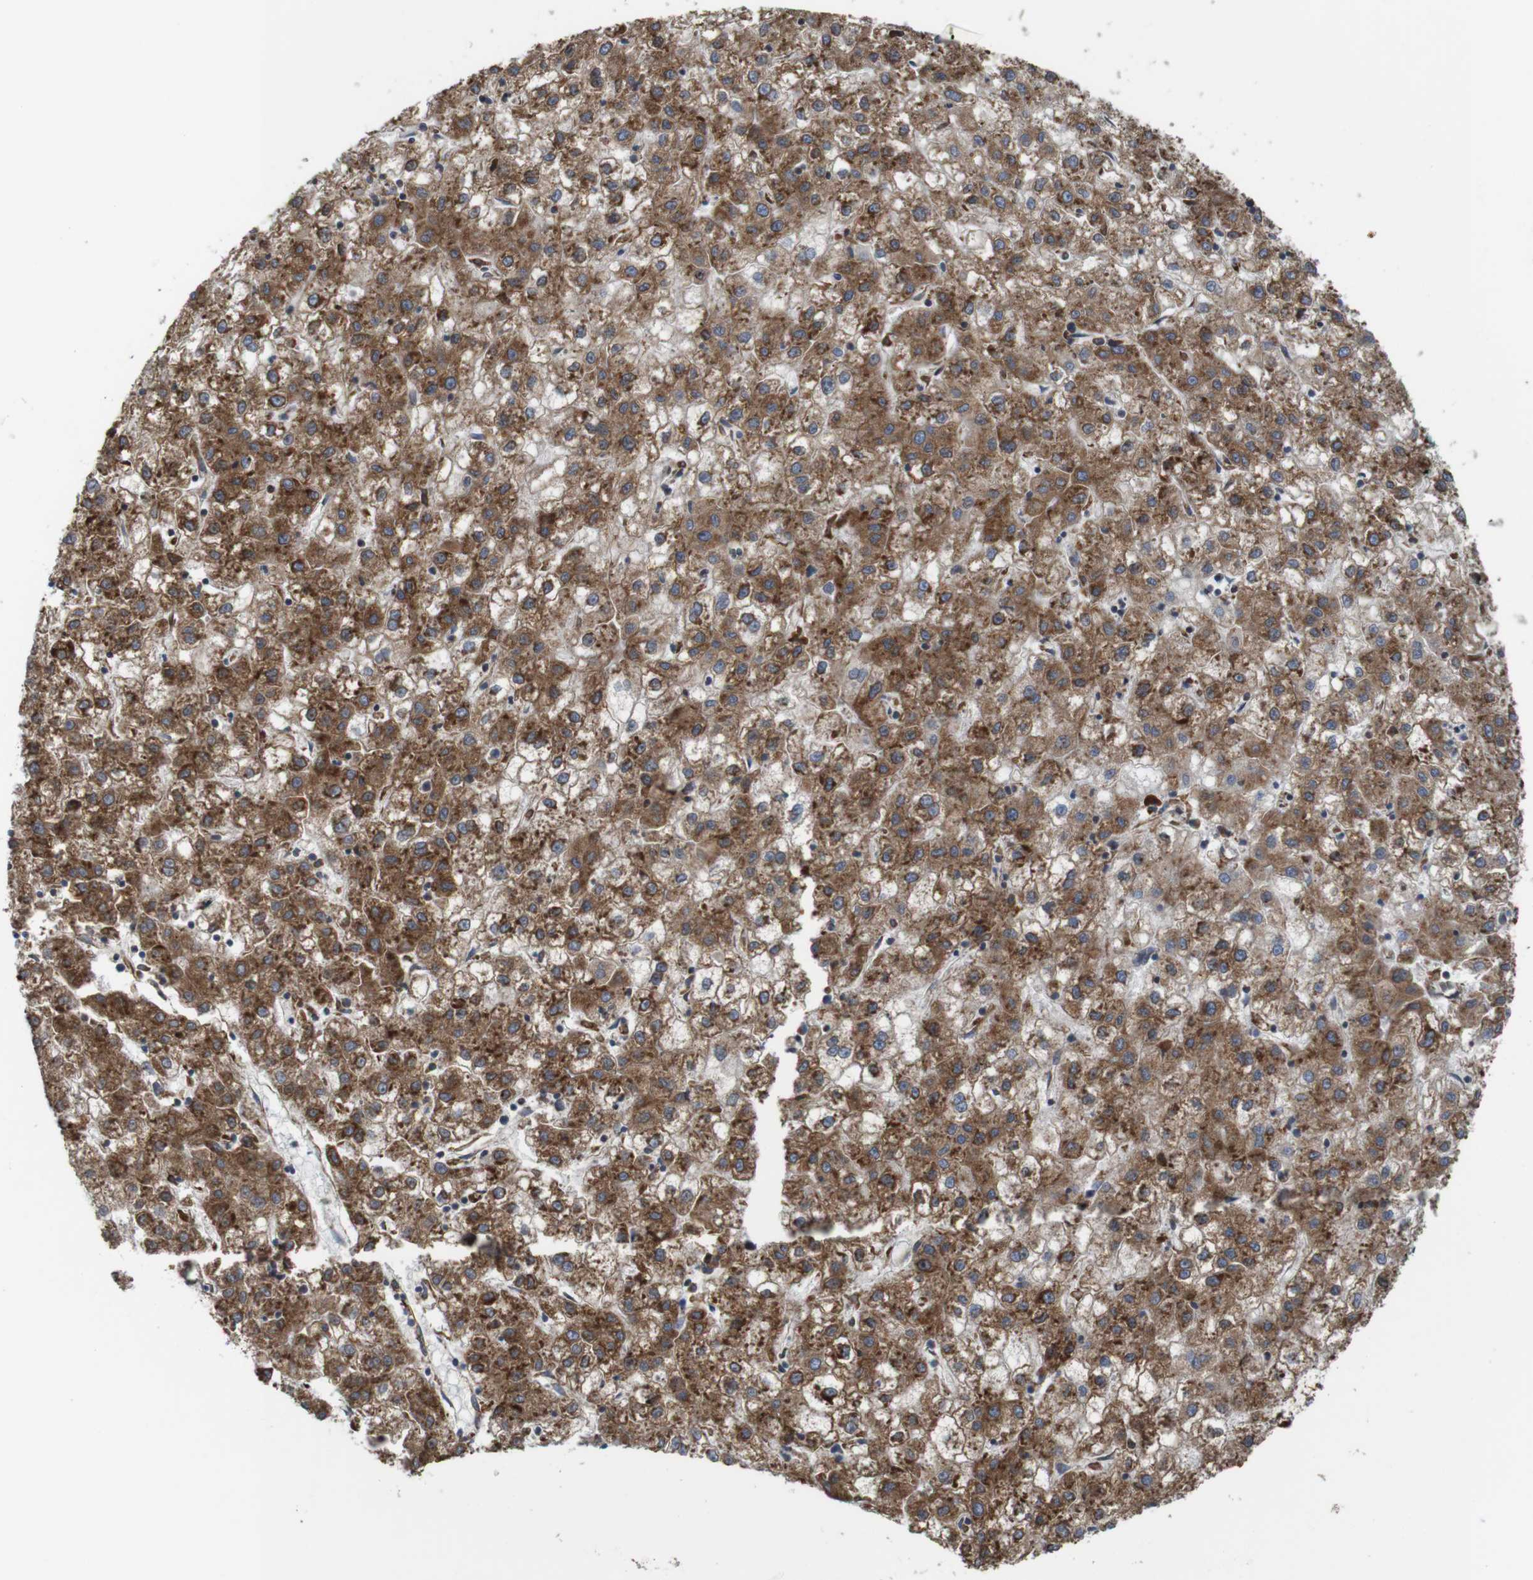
{"staining": {"intensity": "moderate", "quantity": ">75%", "location": "cytoplasmic/membranous"}, "tissue": "liver cancer", "cell_type": "Tumor cells", "image_type": "cancer", "snomed": [{"axis": "morphology", "description": "Carcinoma, Hepatocellular, NOS"}, {"axis": "topography", "description": "Liver"}], "caption": "There is medium levels of moderate cytoplasmic/membranous expression in tumor cells of liver cancer (hepatocellular carcinoma), as demonstrated by immunohistochemical staining (brown color).", "gene": "UGGT1", "patient": {"sex": "male", "age": 72}}